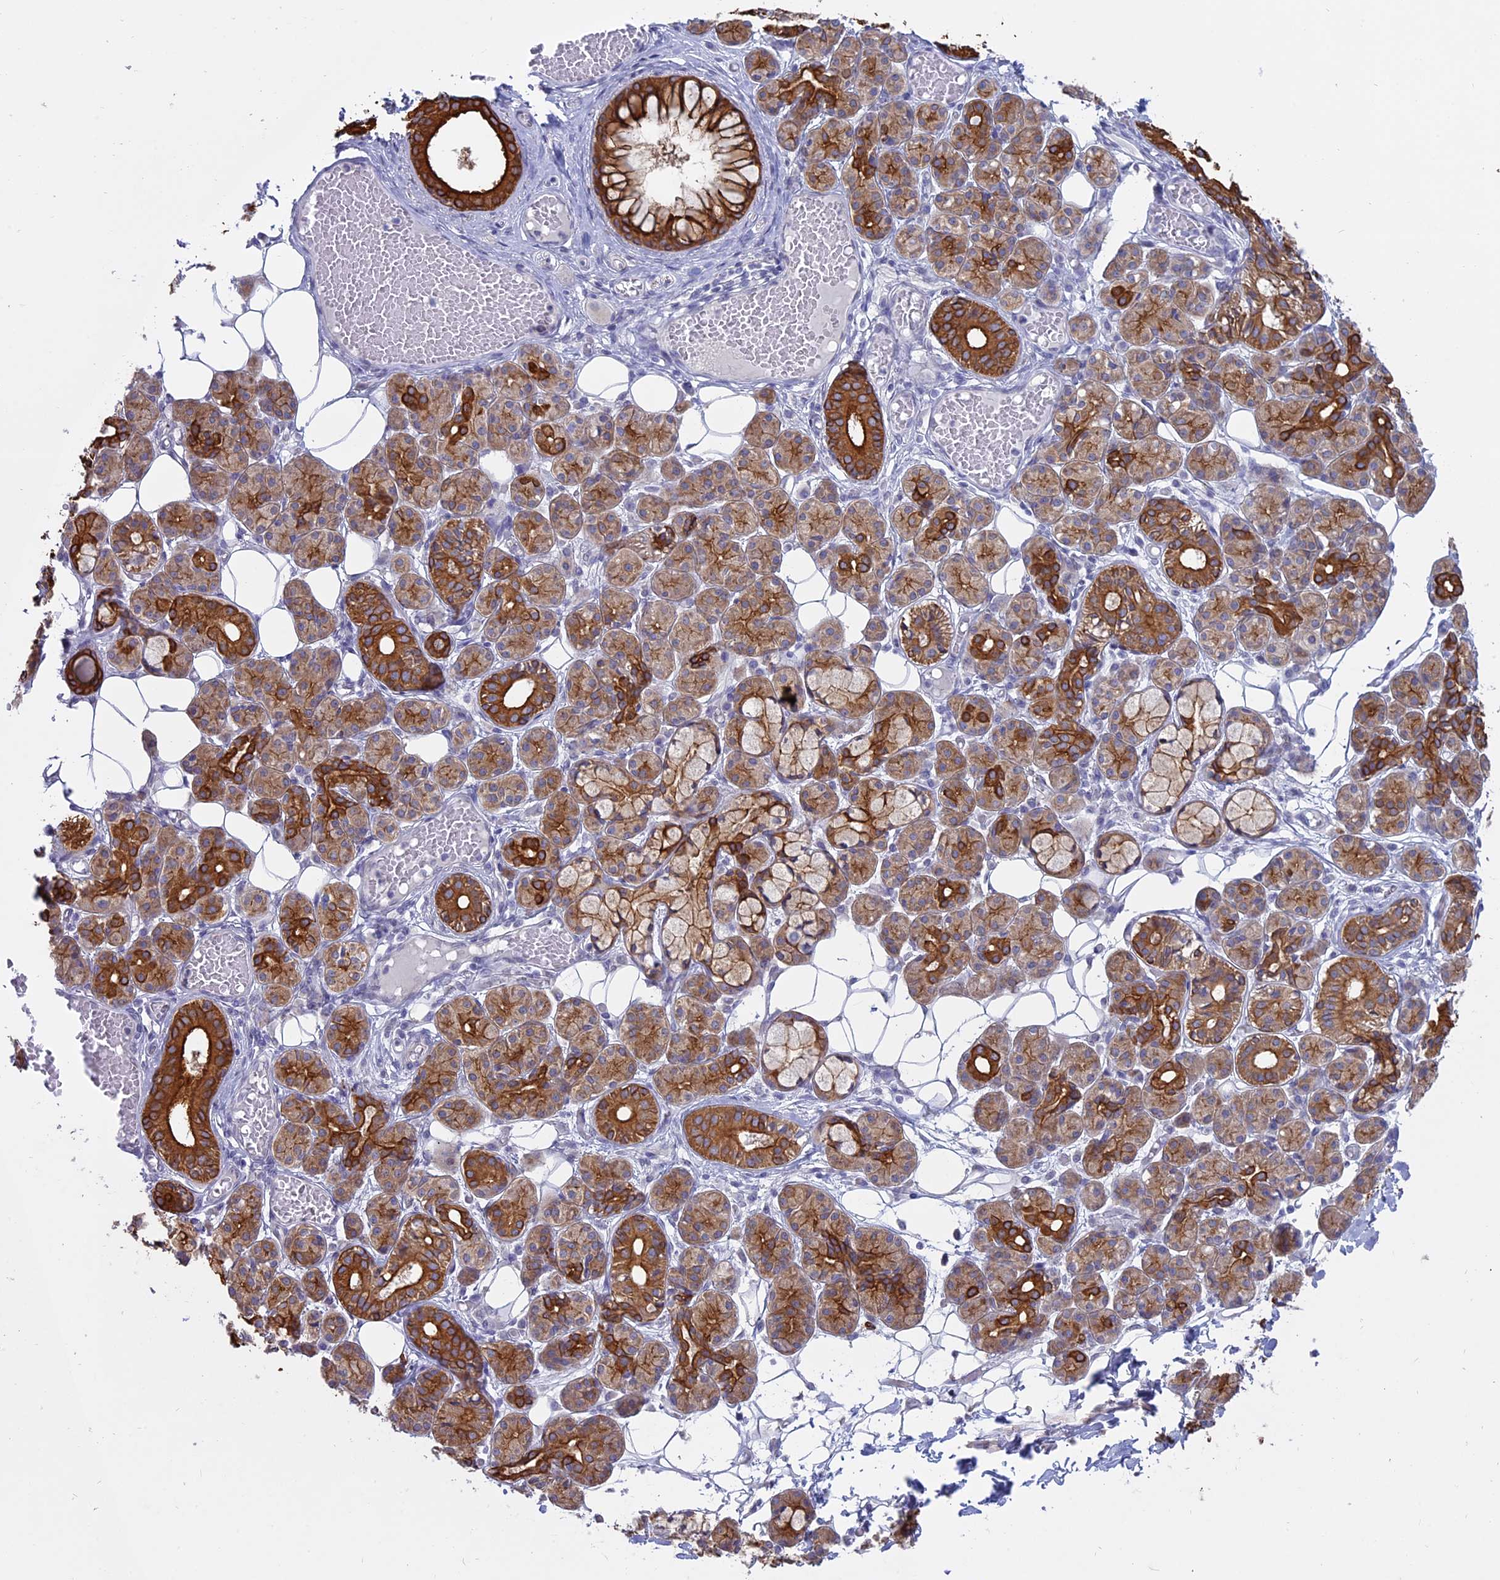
{"staining": {"intensity": "strong", "quantity": "25%-75%", "location": "cytoplasmic/membranous"}, "tissue": "salivary gland", "cell_type": "Glandular cells", "image_type": "normal", "snomed": [{"axis": "morphology", "description": "Normal tissue, NOS"}, {"axis": "topography", "description": "Salivary gland"}], "caption": "Salivary gland stained with DAB IHC reveals high levels of strong cytoplasmic/membranous staining in approximately 25%-75% of glandular cells. (brown staining indicates protein expression, while blue staining denotes nuclei).", "gene": "MYO5B", "patient": {"sex": "male", "age": 63}}